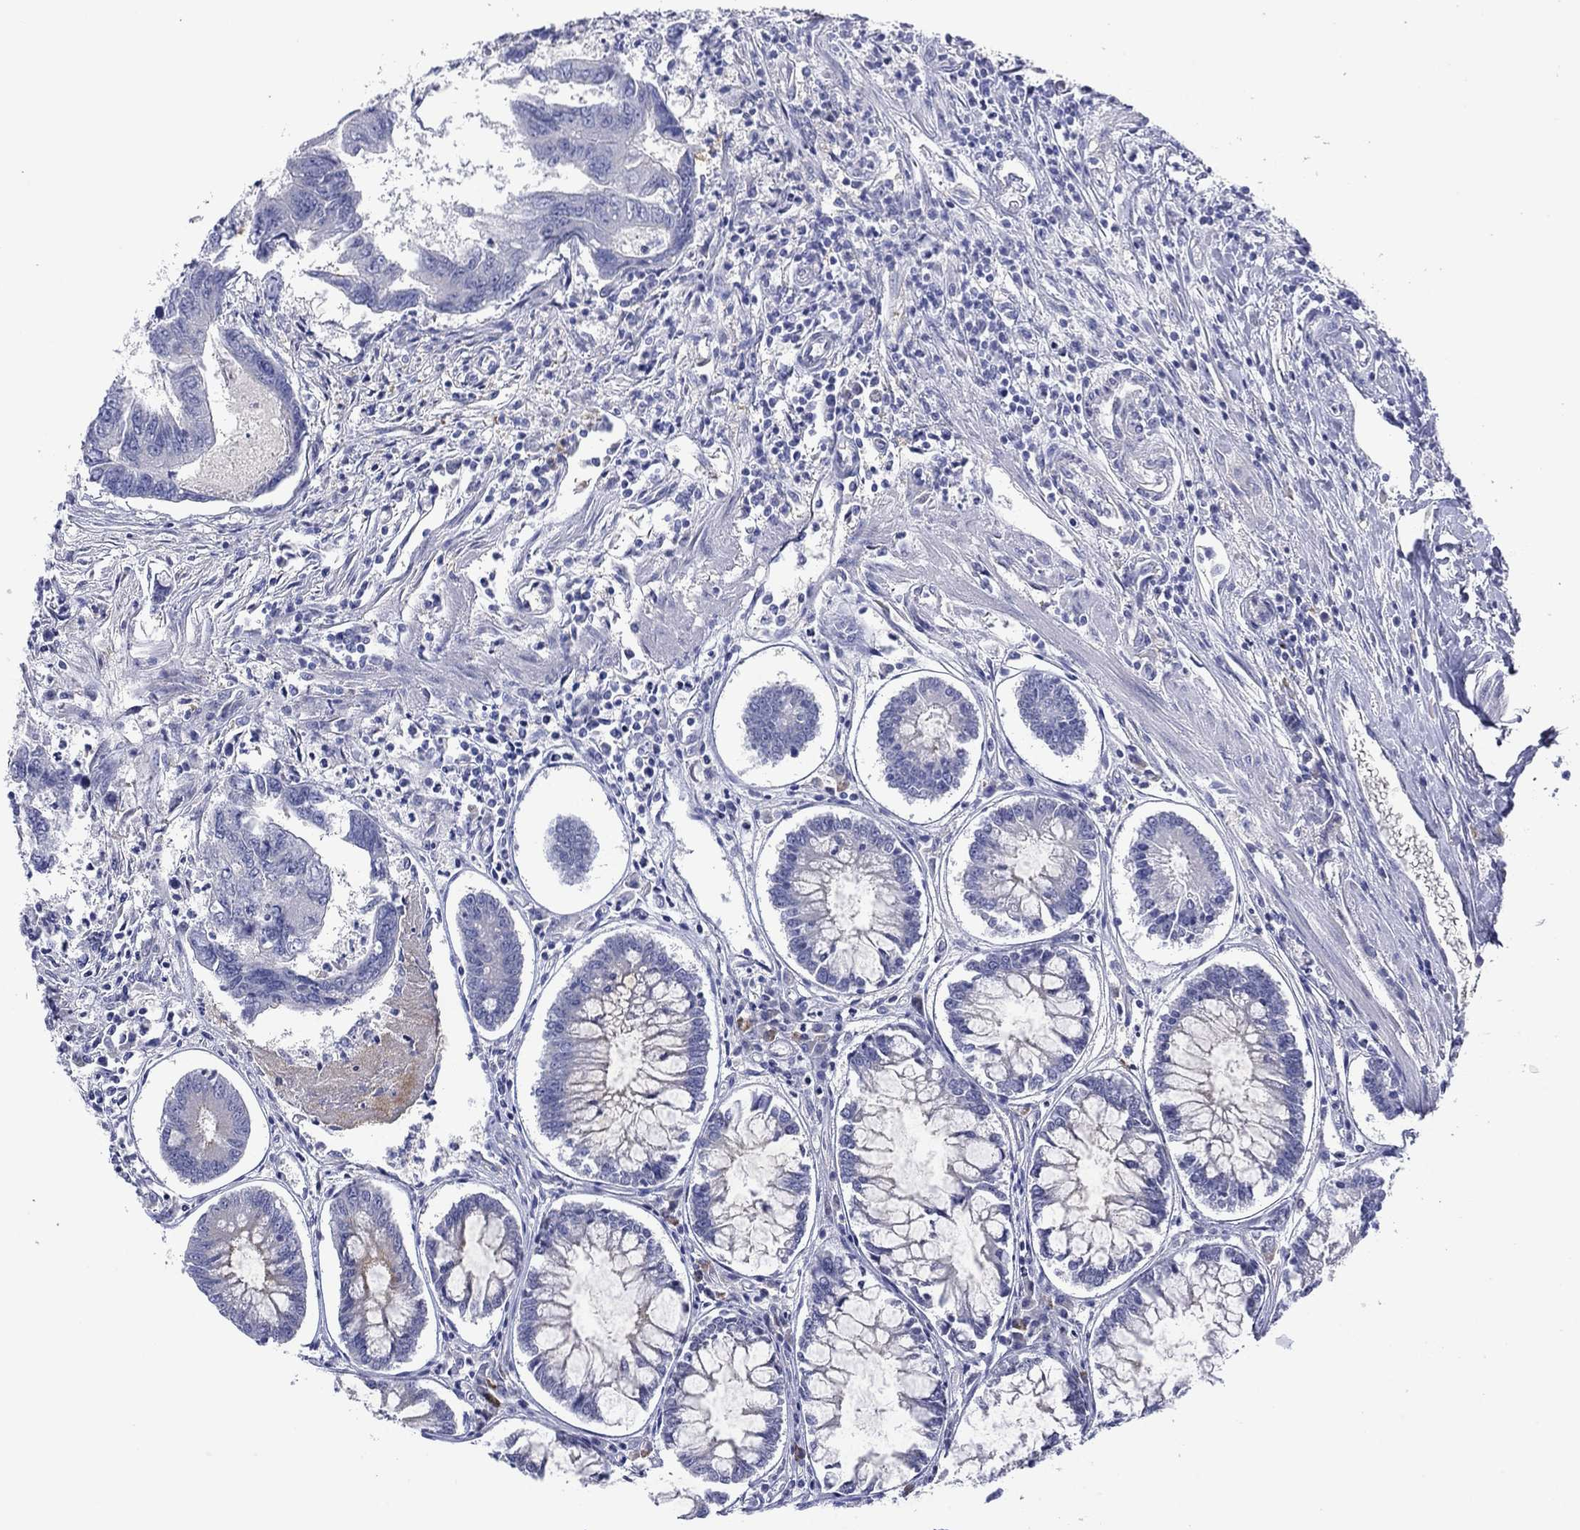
{"staining": {"intensity": "negative", "quantity": "none", "location": "none"}, "tissue": "colorectal cancer", "cell_type": "Tumor cells", "image_type": "cancer", "snomed": [{"axis": "morphology", "description": "Adenocarcinoma, NOS"}, {"axis": "topography", "description": "Colon"}], "caption": "Colorectal cancer stained for a protein using IHC displays no positivity tumor cells.", "gene": "PLCL2", "patient": {"sex": "female", "age": 65}}